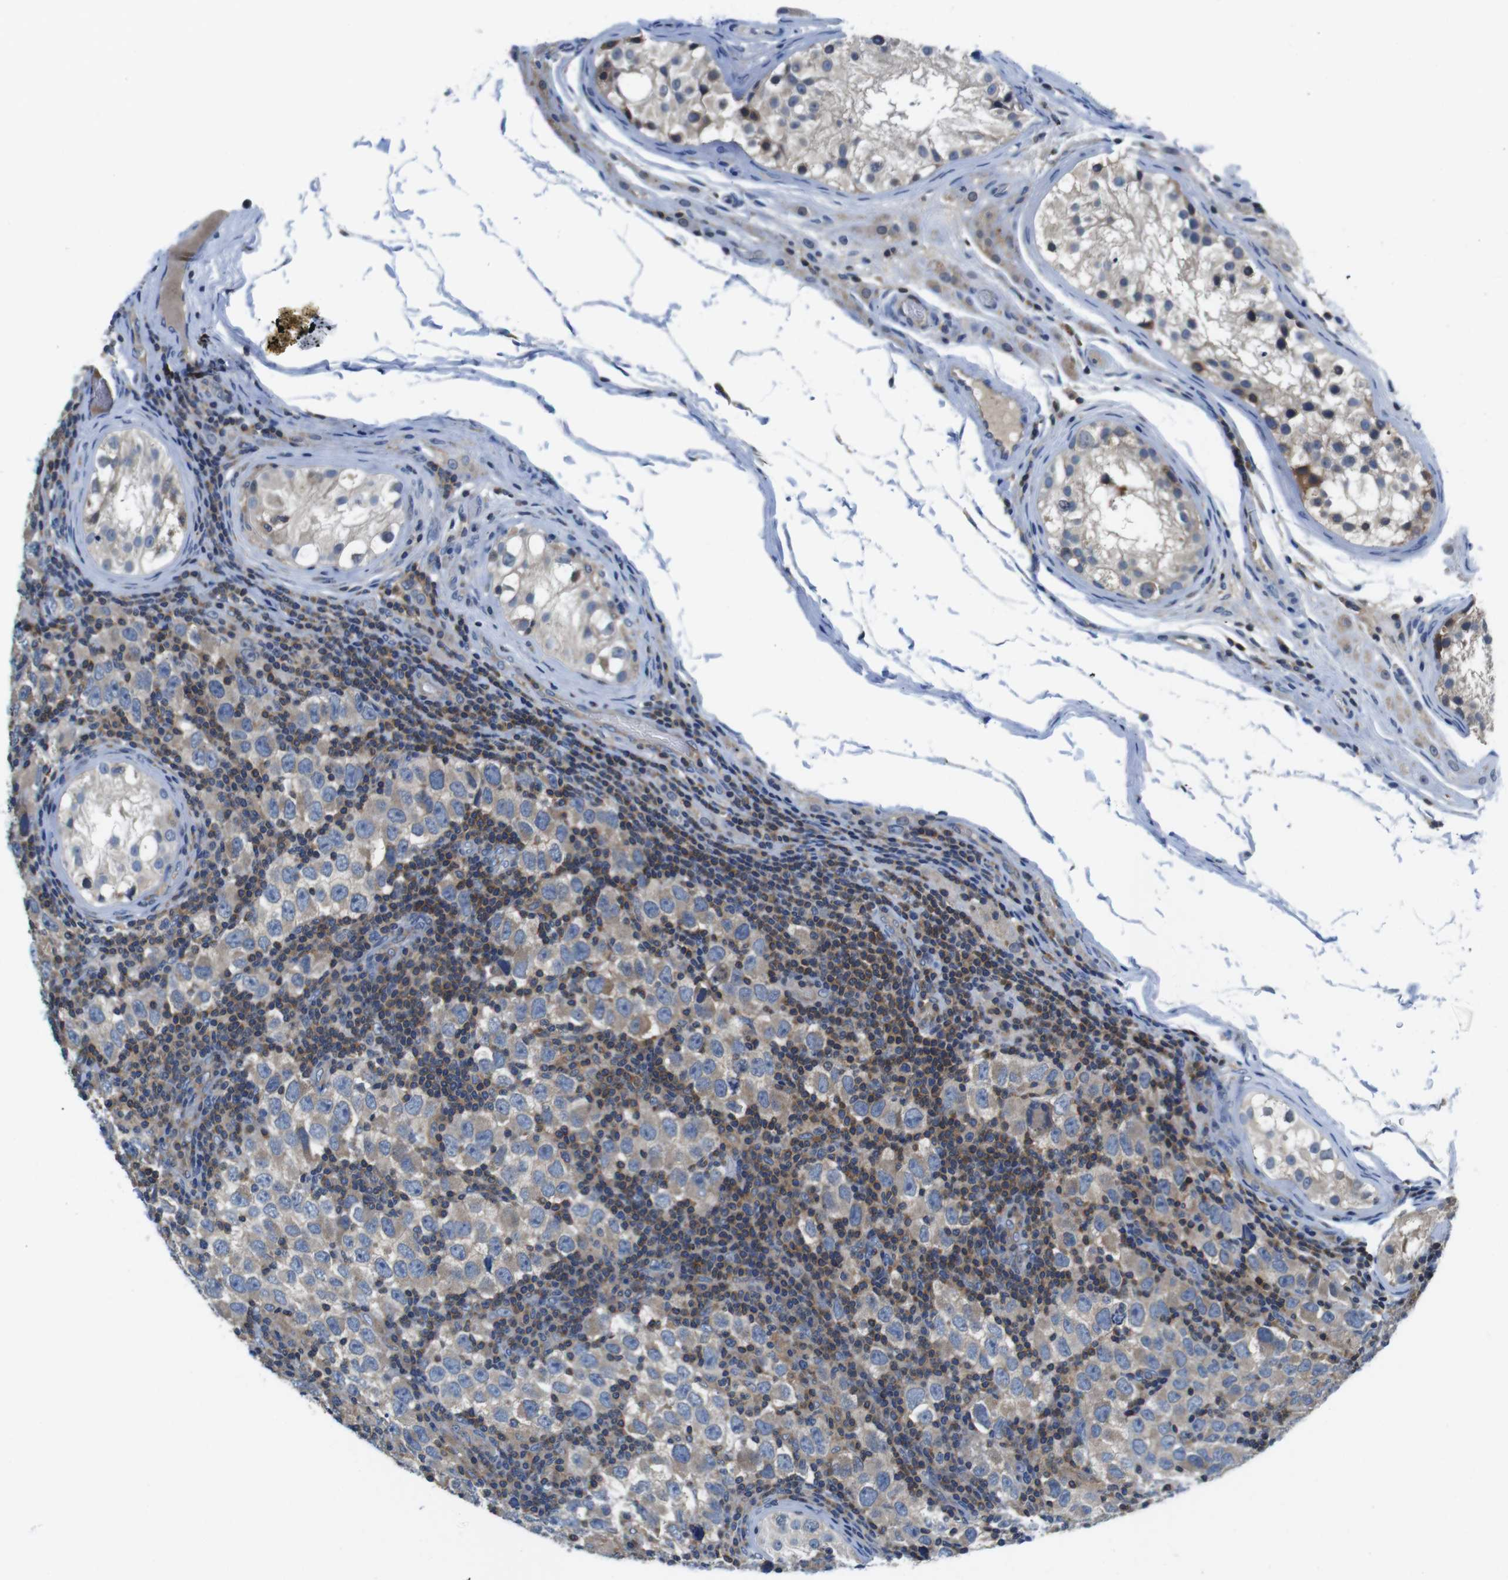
{"staining": {"intensity": "weak", "quantity": ">75%", "location": "cytoplasmic/membranous"}, "tissue": "testis cancer", "cell_type": "Tumor cells", "image_type": "cancer", "snomed": [{"axis": "morphology", "description": "Carcinoma, Embryonal, NOS"}, {"axis": "topography", "description": "Testis"}], "caption": "Protein expression by IHC exhibits weak cytoplasmic/membranous expression in about >75% of tumor cells in testis cancer (embryonal carcinoma). (brown staining indicates protein expression, while blue staining denotes nuclei).", "gene": "PIK3CD", "patient": {"sex": "male", "age": 21}}